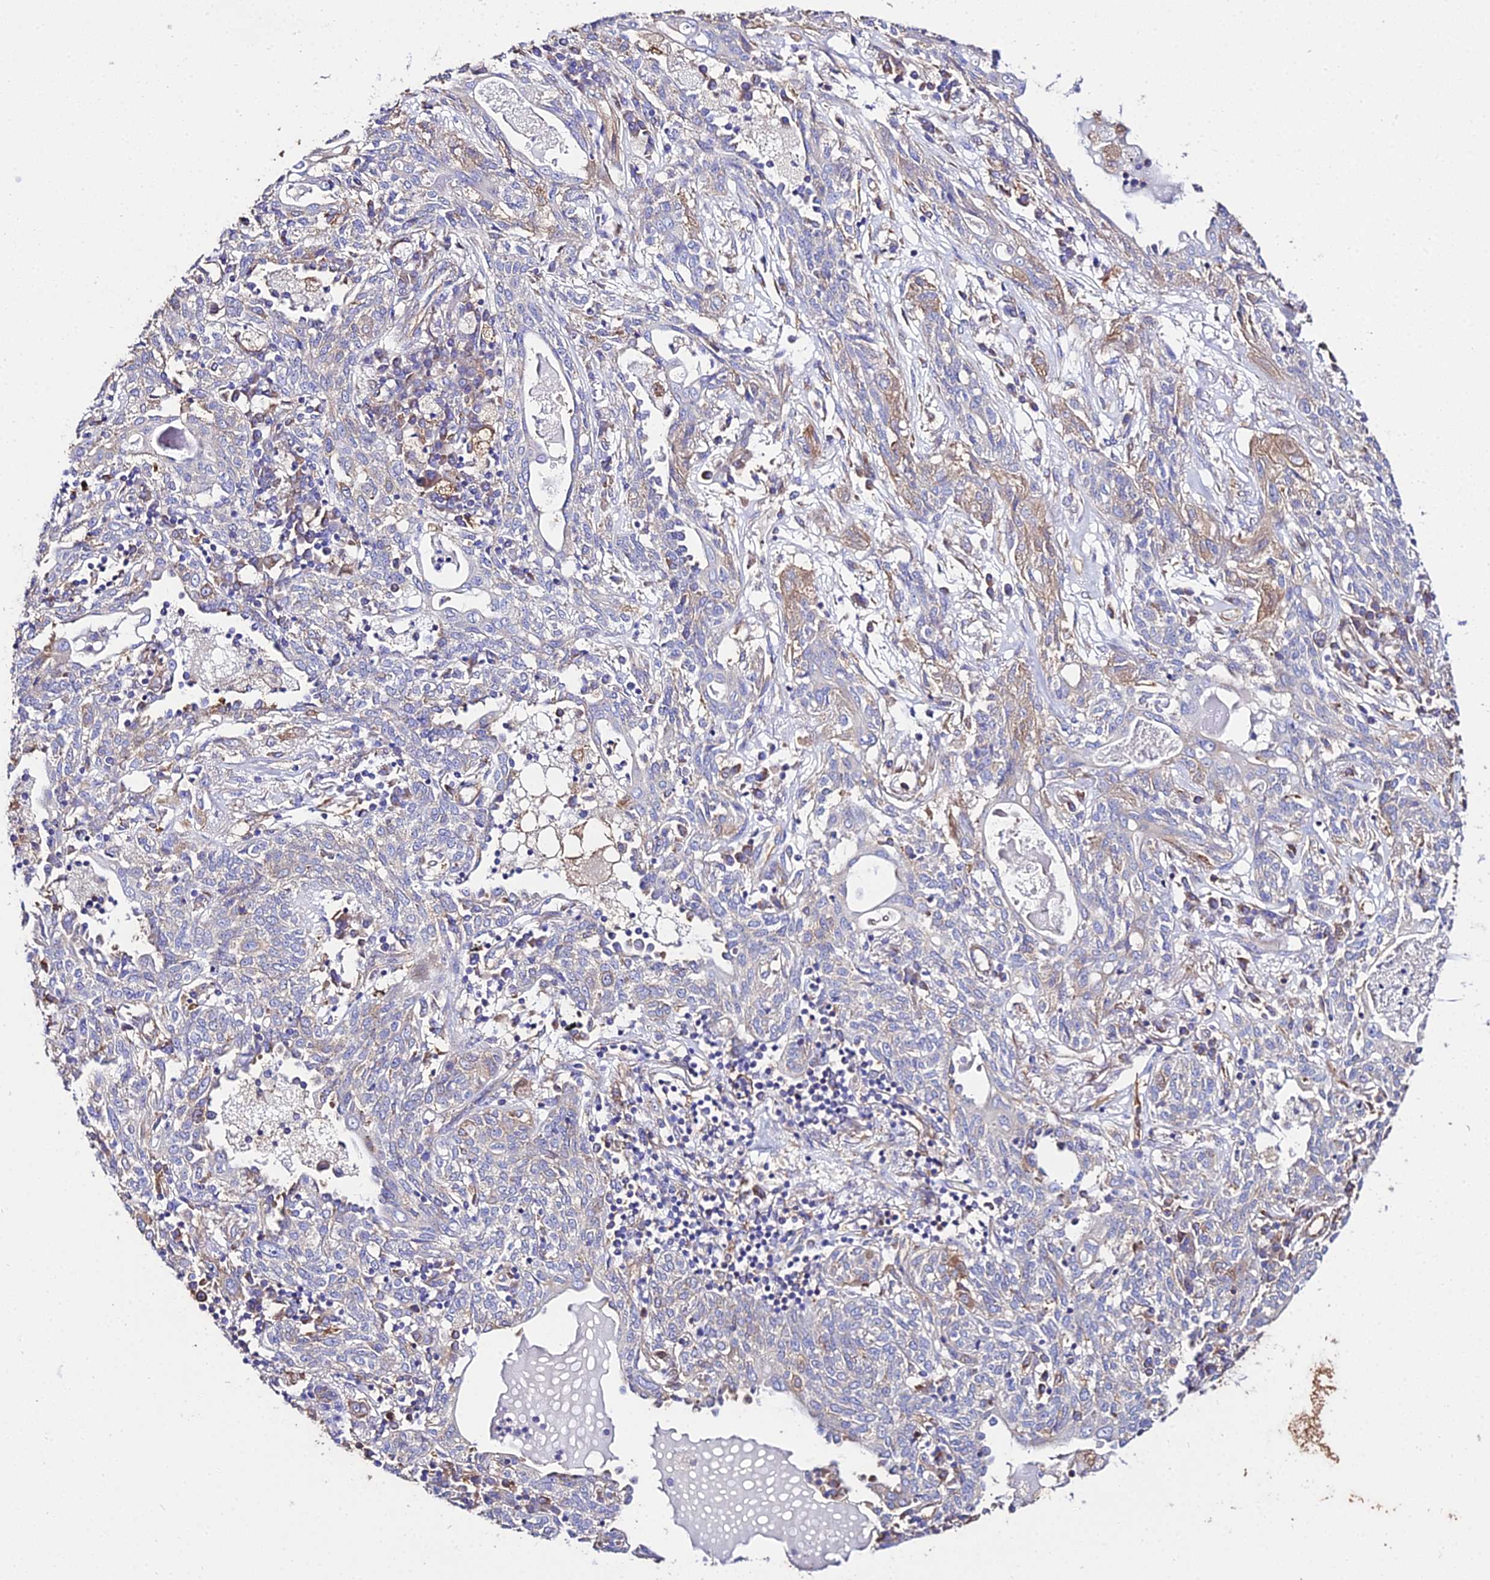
{"staining": {"intensity": "moderate", "quantity": "<25%", "location": "cytoplasmic/membranous"}, "tissue": "lung cancer", "cell_type": "Tumor cells", "image_type": "cancer", "snomed": [{"axis": "morphology", "description": "Squamous cell carcinoma, NOS"}, {"axis": "topography", "description": "Lung"}], "caption": "Immunohistochemical staining of human squamous cell carcinoma (lung) demonstrates moderate cytoplasmic/membranous protein positivity in approximately <25% of tumor cells.", "gene": "TUBA3D", "patient": {"sex": "female", "age": 70}}